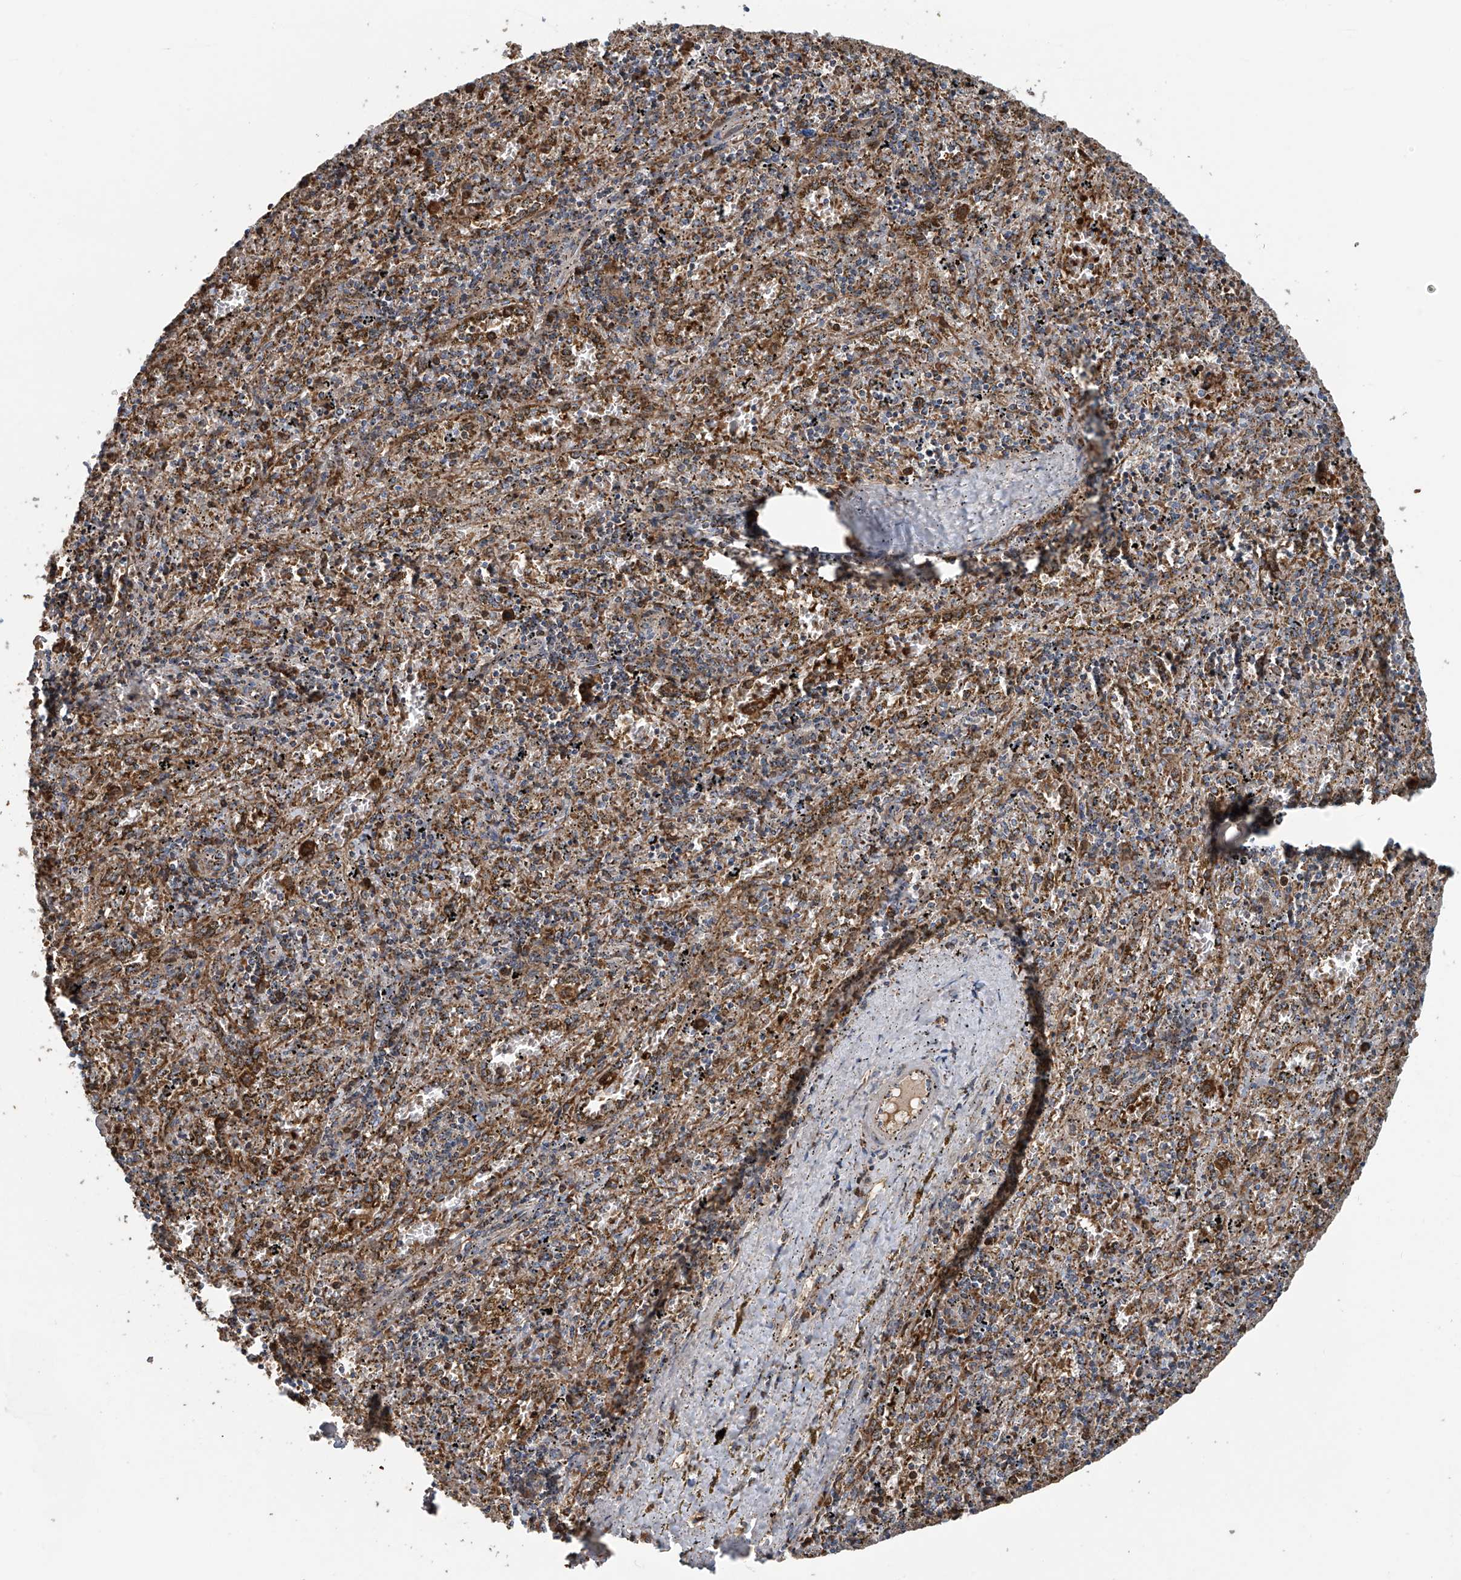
{"staining": {"intensity": "strong", "quantity": "25%-75%", "location": "cytoplasmic/membranous"}, "tissue": "spleen", "cell_type": "Cells in red pulp", "image_type": "normal", "snomed": [{"axis": "morphology", "description": "Normal tissue, NOS"}, {"axis": "topography", "description": "Spleen"}], "caption": "The image demonstrates immunohistochemical staining of unremarkable spleen. There is strong cytoplasmic/membranous positivity is appreciated in about 25%-75% of cells in red pulp.", "gene": "COMMD1", "patient": {"sex": "male", "age": 11}}